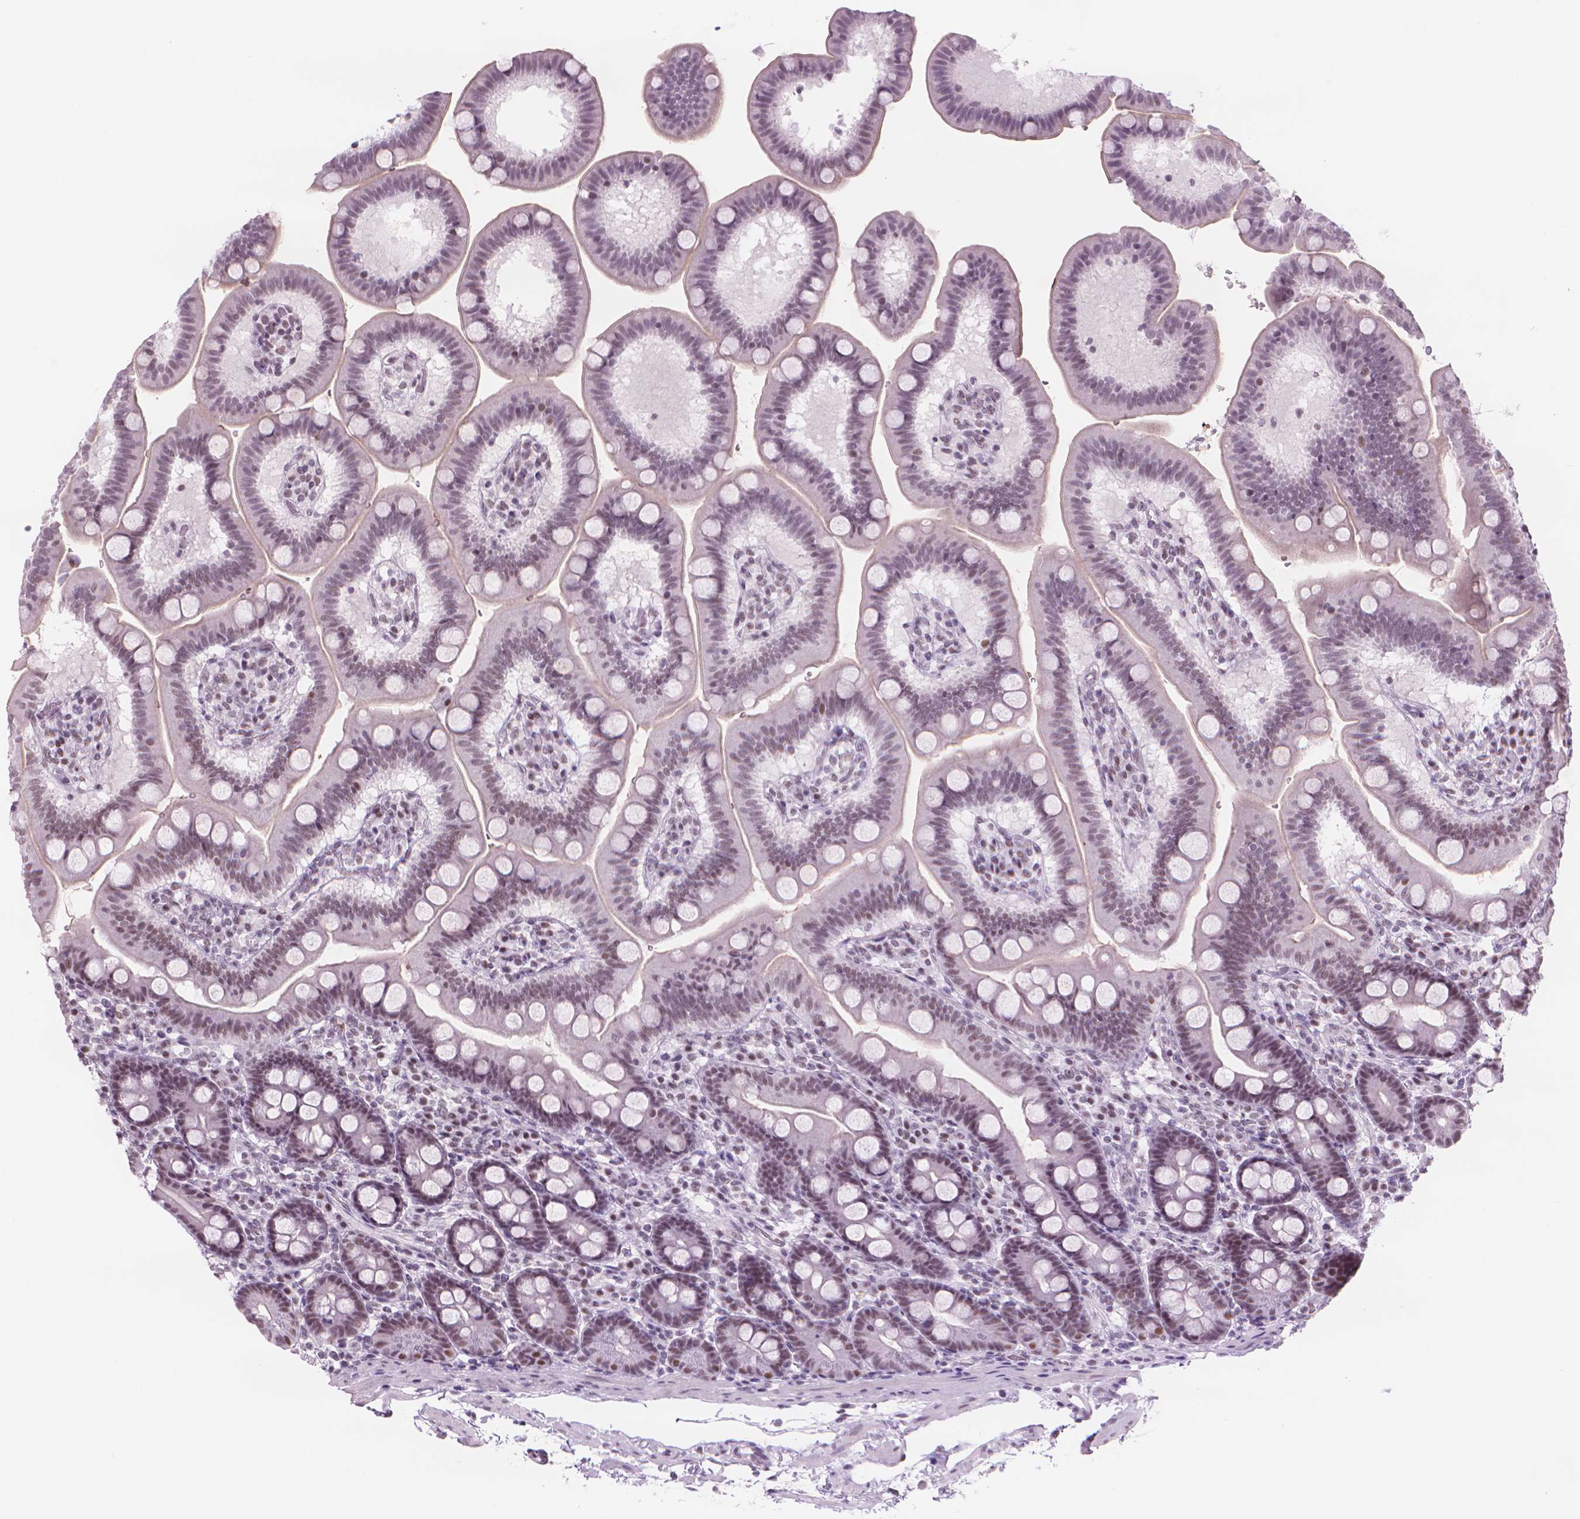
{"staining": {"intensity": "weak", "quantity": "25%-75%", "location": "cytoplasmic/membranous,nuclear"}, "tissue": "duodenum", "cell_type": "Glandular cells", "image_type": "normal", "snomed": [{"axis": "morphology", "description": "Normal tissue, NOS"}, {"axis": "topography", "description": "Duodenum"}], "caption": "This image displays normal duodenum stained with IHC to label a protein in brown. The cytoplasmic/membranous,nuclear of glandular cells show weak positivity for the protein. Nuclei are counter-stained blue.", "gene": "POLR3D", "patient": {"sex": "male", "age": 59}}